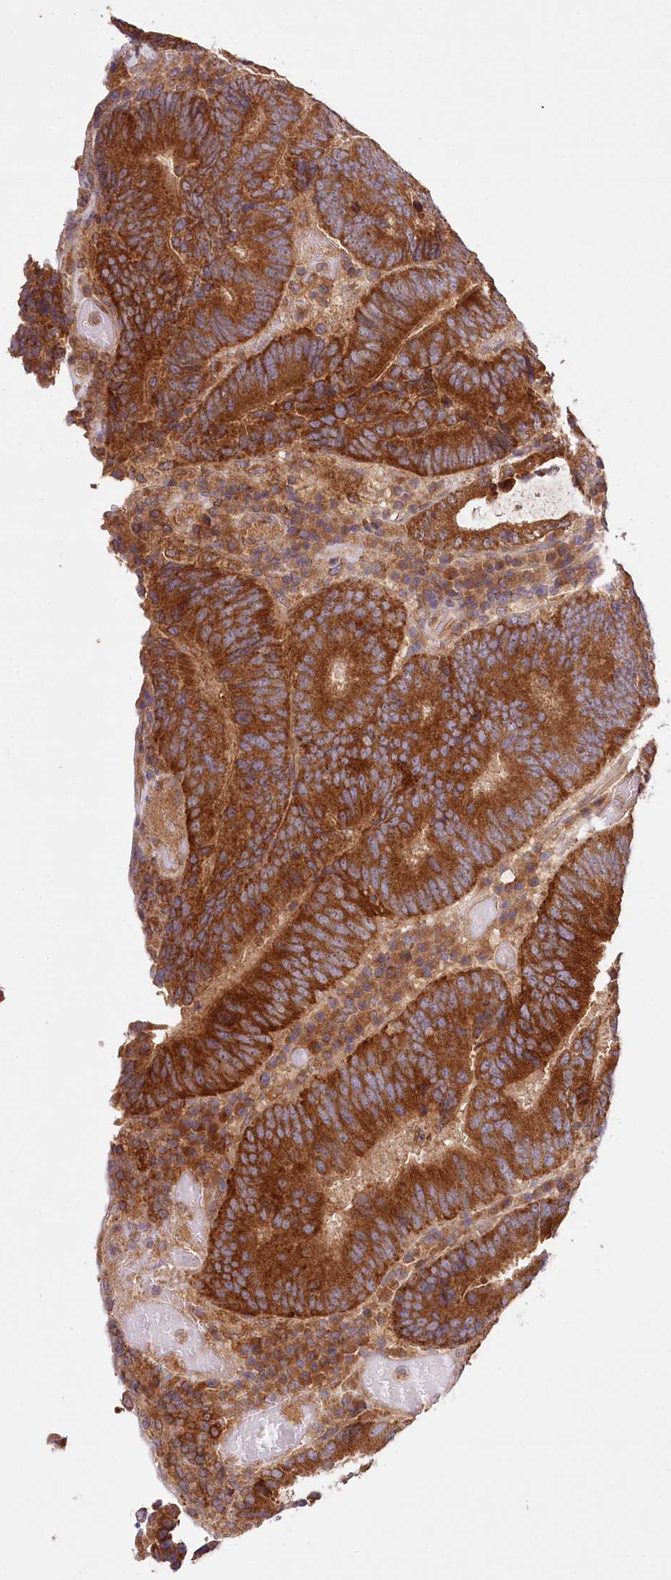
{"staining": {"intensity": "strong", "quantity": ">75%", "location": "cytoplasmic/membranous"}, "tissue": "colorectal cancer", "cell_type": "Tumor cells", "image_type": "cancer", "snomed": [{"axis": "morphology", "description": "Adenocarcinoma, NOS"}, {"axis": "topography", "description": "Colon"}], "caption": "Immunohistochemistry micrograph of neoplastic tissue: adenocarcinoma (colorectal) stained using immunohistochemistry demonstrates high levels of strong protein expression localized specifically in the cytoplasmic/membranous of tumor cells, appearing as a cytoplasmic/membranous brown color.", "gene": "LSS", "patient": {"sex": "female", "age": 78}}